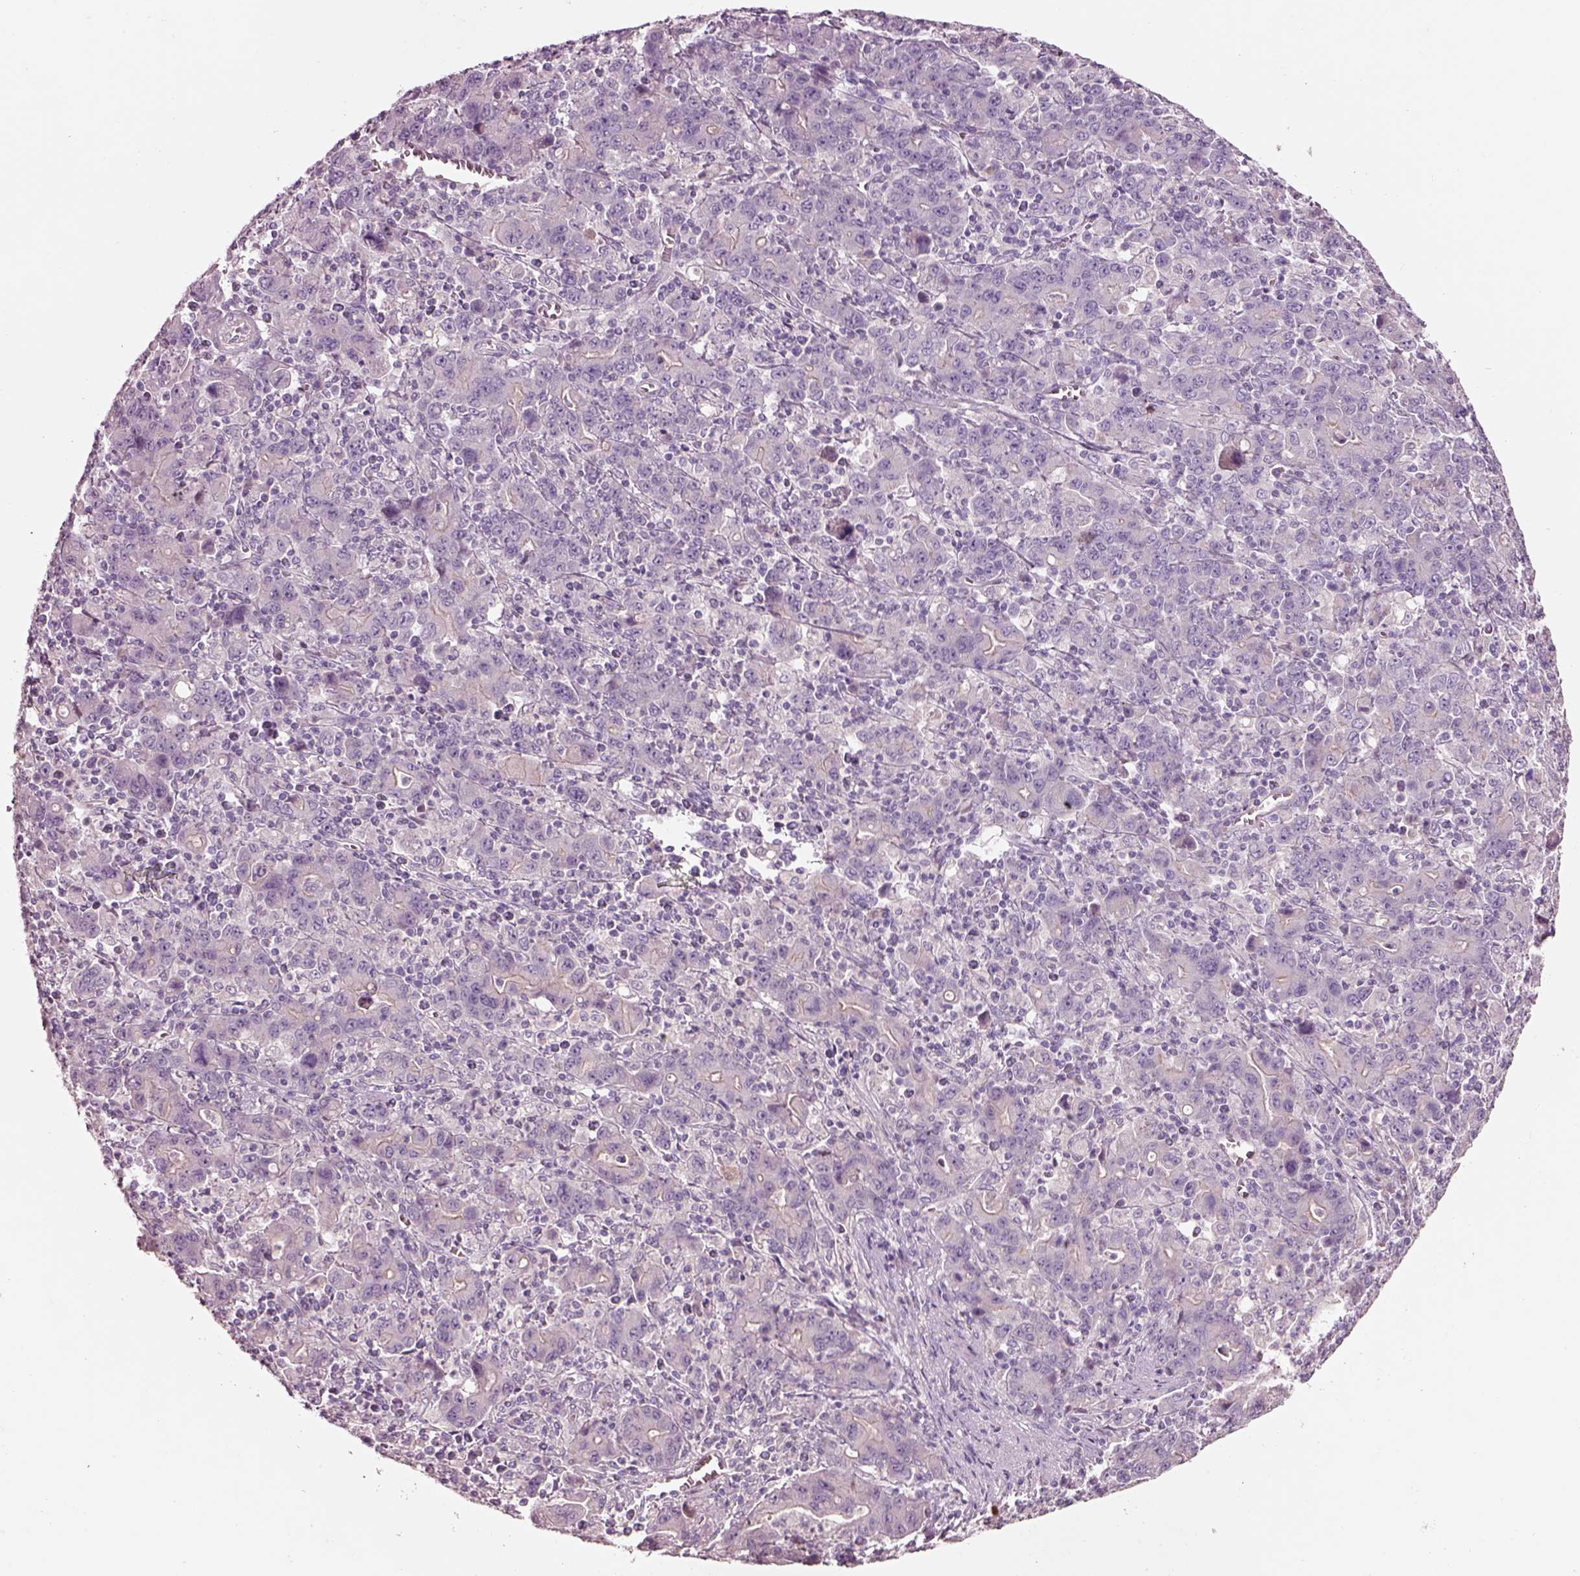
{"staining": {"intensity": "negative", "quantity": "none", "location": "none"}, "tissue": "stomach cancer", "cell_type": "Tumor cells", "image_type": "cancer", "snomed": [{"axis": "morphology", "description": "Adenocarcinoma, NOS"}, {"axis": "topography", "description": "Stomach, upper"}], "caption": "High magnification brightfield microscopy of adenocarcinoma (stomach) stained with DAB (brown) and counterstained with hematoxylin (blue): tumor cells show no significant expression.", "gene": "DUOXA2", "patient": {"sex": "male", "age": 69}}